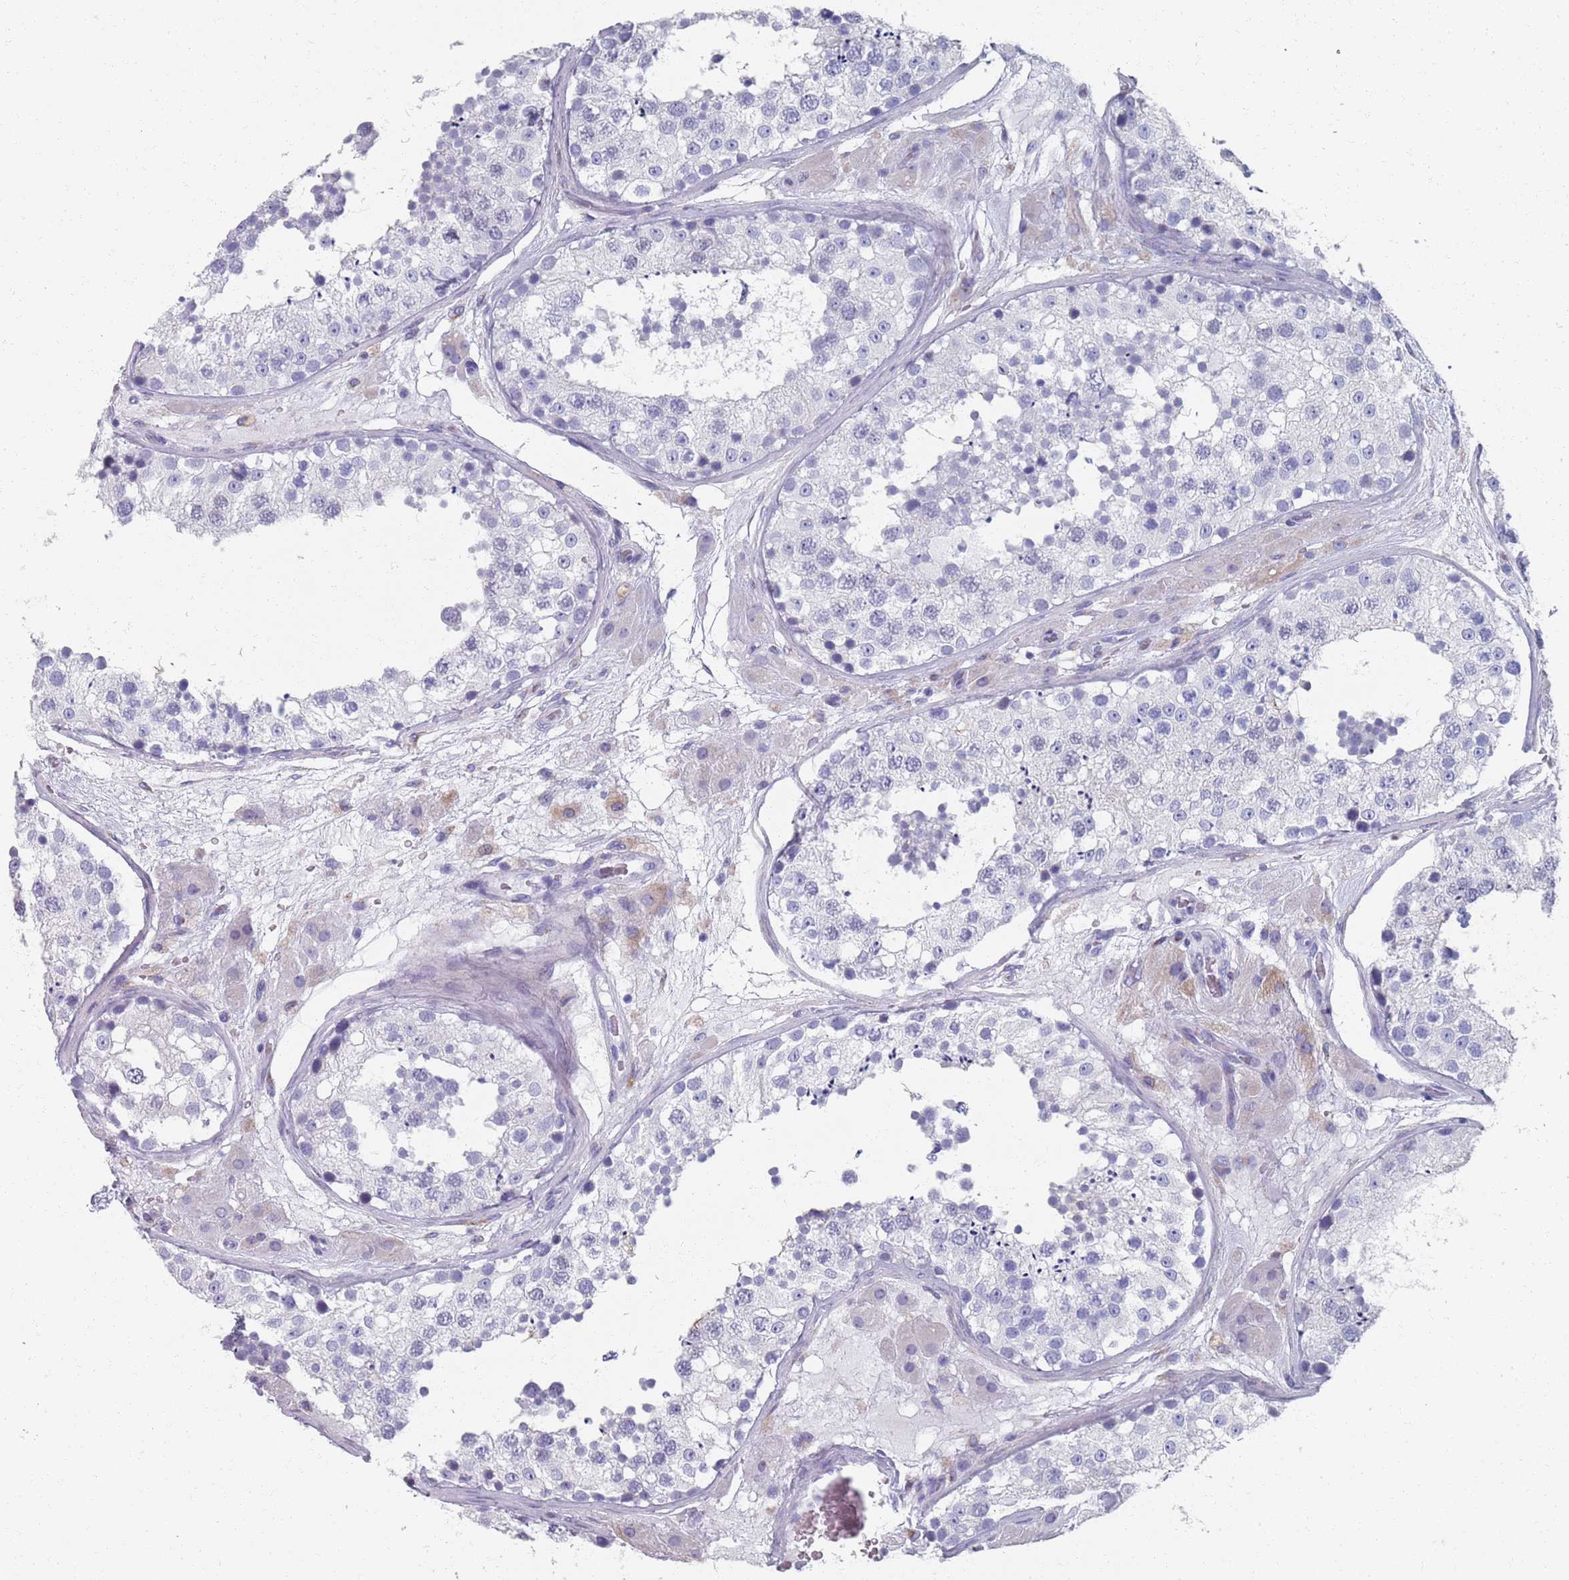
{"staining": {"intensity": "negative", "quantity": "none", "location": "none"}, "tissue": "testis", "cell_type": "Cells in seminiferous ducts", "image_type": "normal", "snomed": [{"axis": "morphology", "description": "Normal tissue, NOS"}, {"axis": "topography", "description": "Testis"}], "caption": "Immunohistochemistry (IHC) of normal testis reveals no expression in cells in seminiferous ducts.", "gene": "PLOD1", "patient": {"sex": "male", "age": 26}}